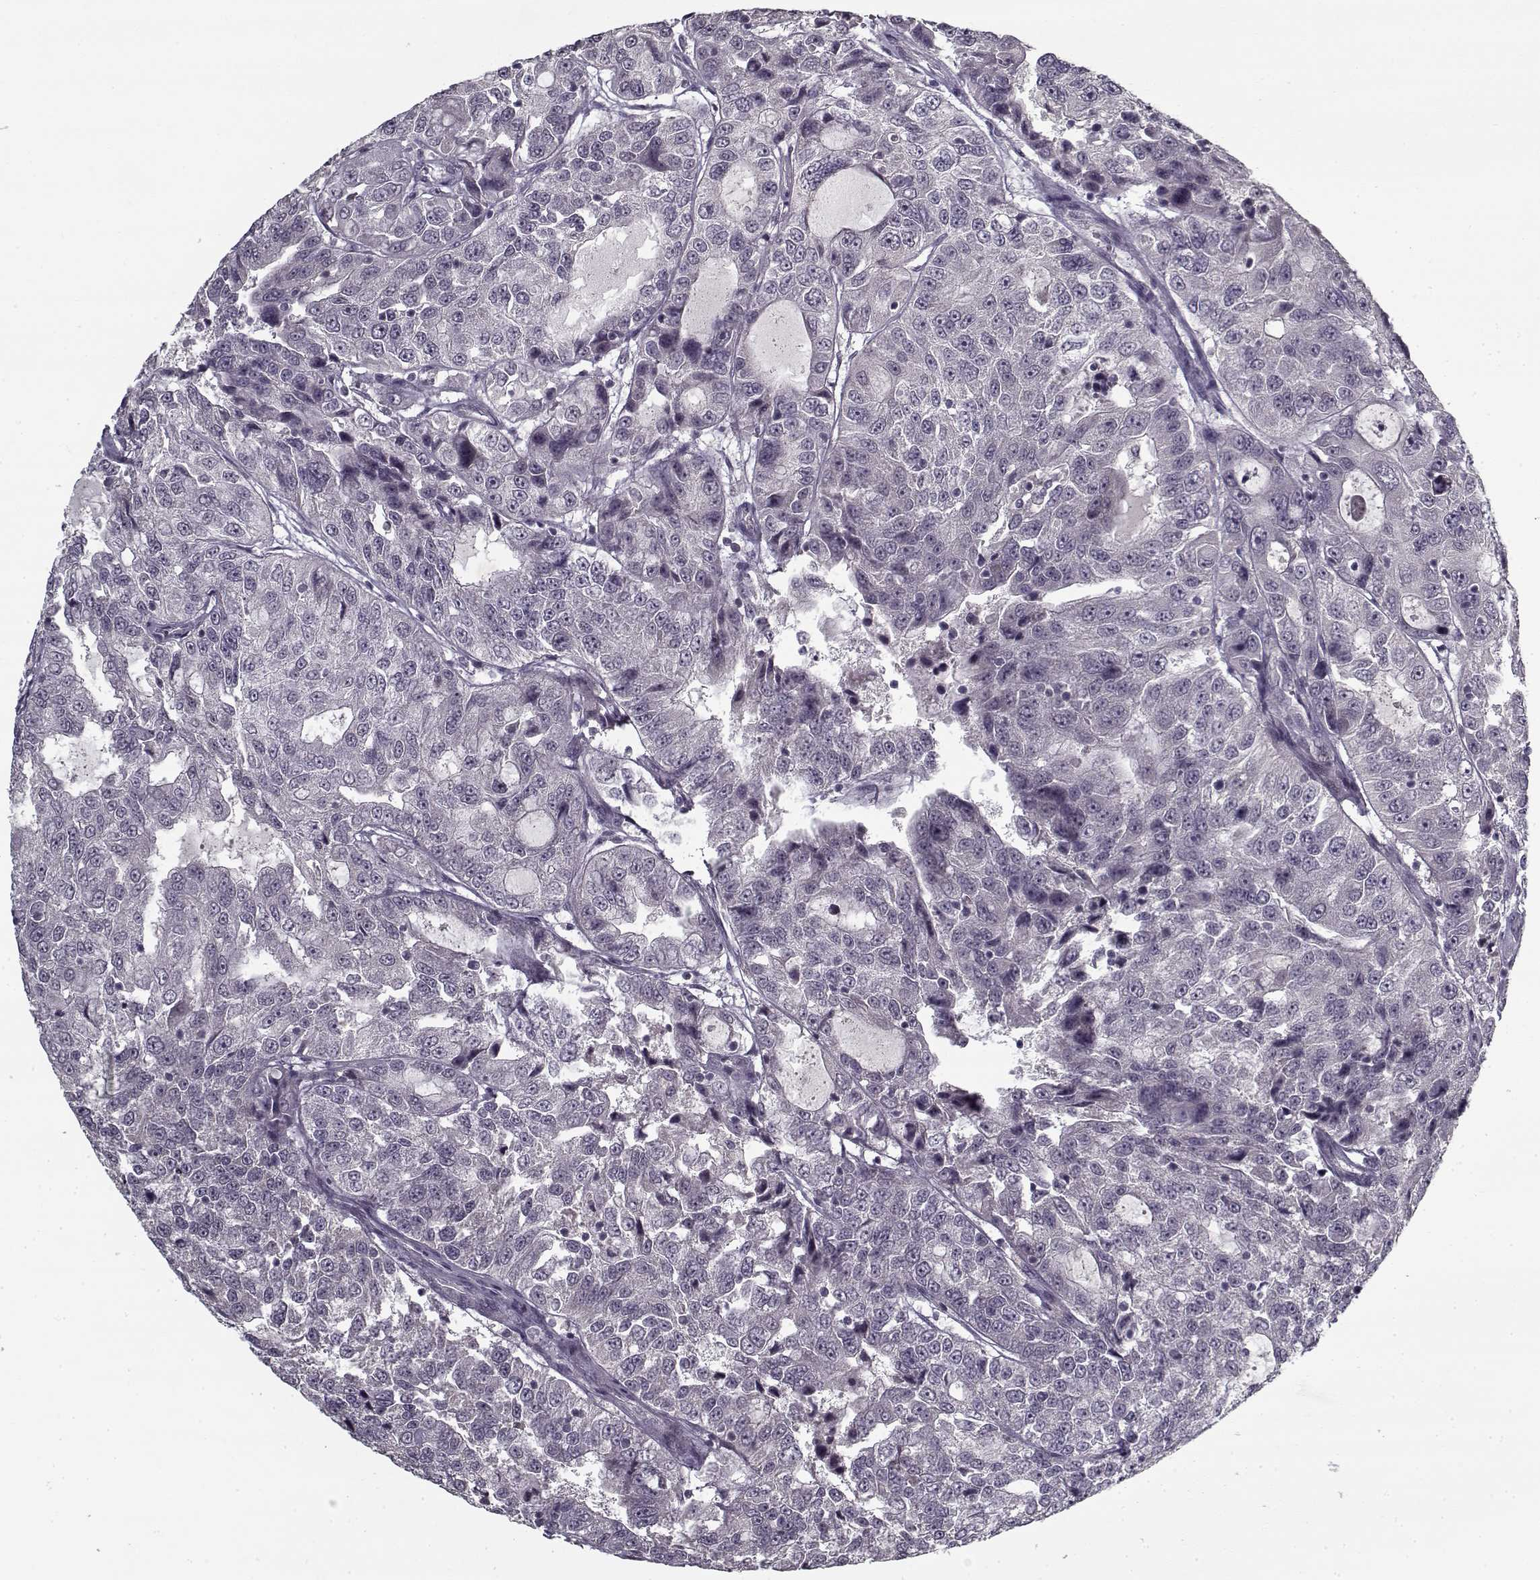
{"staining": {"intensity": "negative", "quantity": "none", "location": "none"}, "tissue": "urothelial cancer", "cell_type": "Tumor cells", "image_type": "cancer", "snomed": [{"axis": "morphology", "description": "Urothelial carcinoma, NOS"}, {"axis": "morphology", "description": "Urothelial carcinoma, High grade"}, {"axis": "topography", "description": "Urinary bladder"}], "caption": "An image of urothelial carcinoma (high-grade) stained for a protein demonstrates no brown staining in tumor cells.", "gene": "LAMA2", "patient": {"sex": "female", "age": 73}}